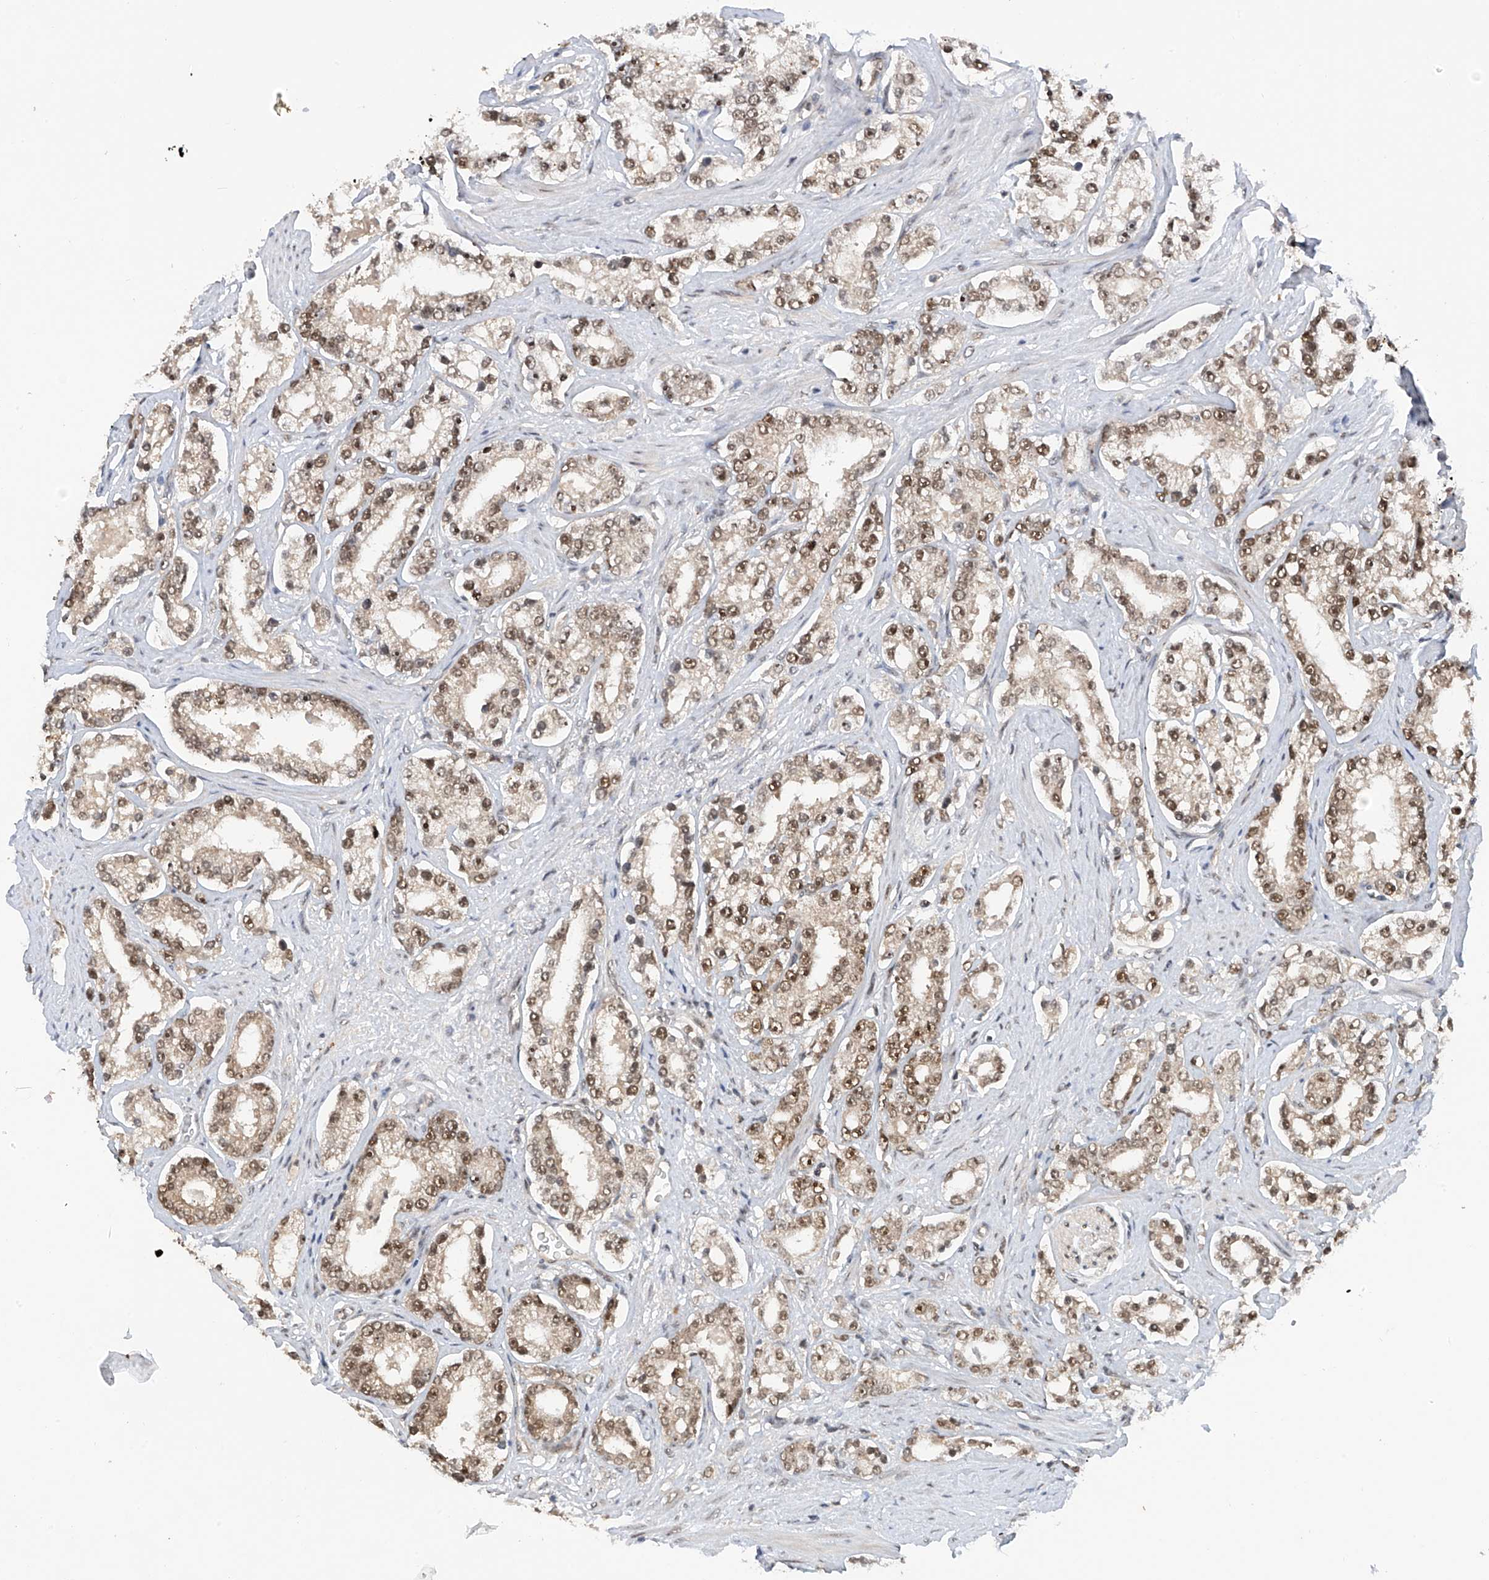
{"staining": {"intensity": "moderate", "quantity": ">75%", "location": "nuclear"}, "tissue": "prostate cancer", "cell_type": "Tumor cells", "image_type": "cancer", "snomed": [{"axis": "morphology", "description": "Normal tissue, NOS"}, {"axis": "morphology", "description": "Adenocarcinoma, High grade"}, {"axis": "topography", "description": "Prostate"}], "caption": "Immunohistochemistry of high-grade adenocarcinoma (prostate) shows medium levels of moderate nuclear positivity in approximately >75% of tumor cells. Using DAB (3,3'-diaminobenzidine) (brown) and hematoxylin (blue) stains, captured at high magnification using brightfield microscopy.", "gene": "RPAIN", "patient": {"sex": "male", "age": 83}}